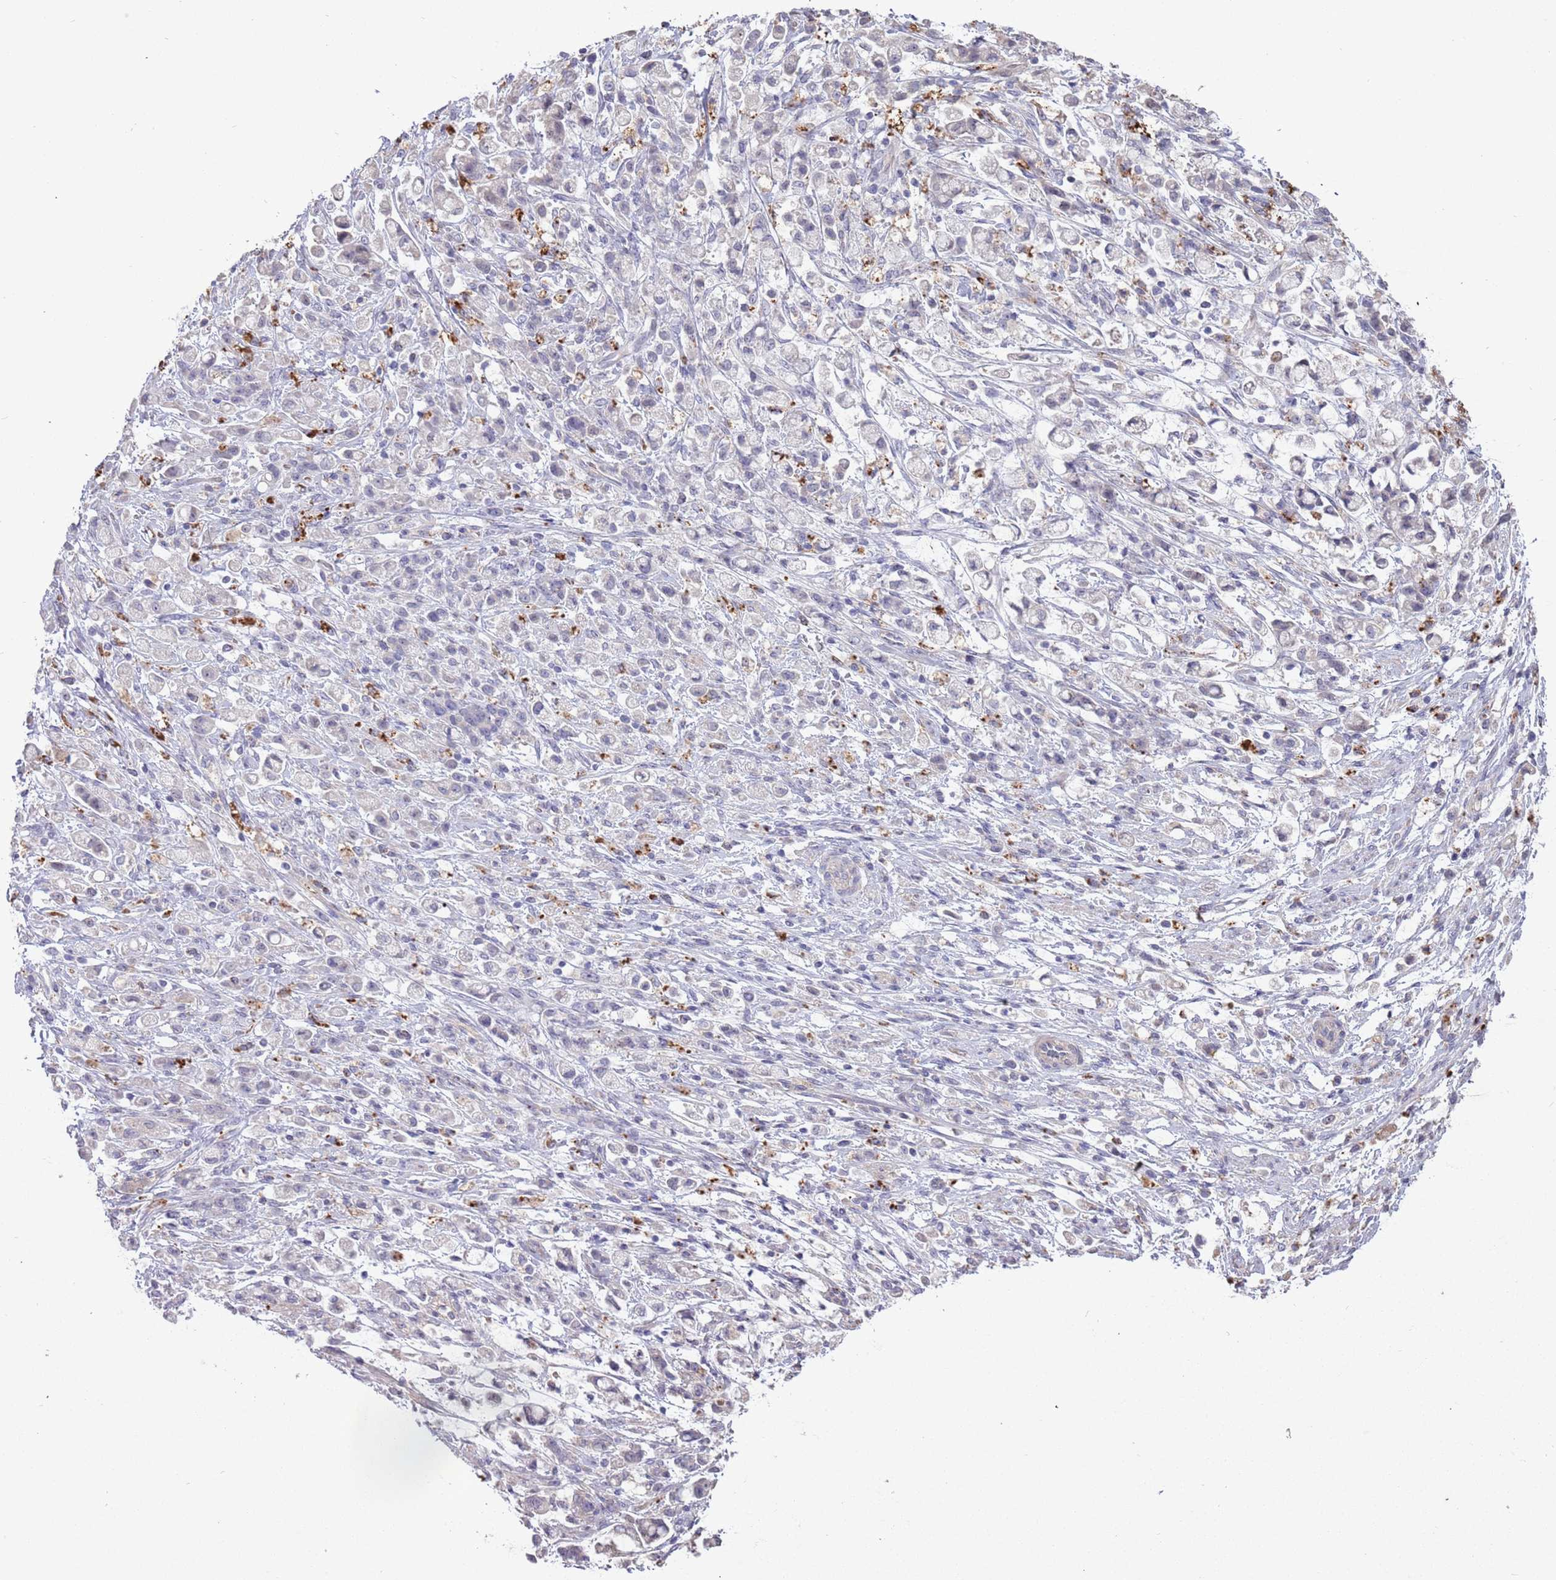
{"staining": {"intensity": "negative", "quantity": "none", "location": "none"}, "tissue": "stomach cancer", "cell_type": "Tumor cells", "image_type": "cancer", "snomed": [{"axis": "morphology", "description": "Adenocarcinoma, NOS"}, {"axis": "topography", "description": "Stomach"}], "caption": "Immunohistochemical staining of human adenocarcinoma (stomach) reveals no significant positivity in tumor cells. Nuclei are stained in blue.", "gene": "P2RY13", "patient": {"sex": "female", "age": 60}}